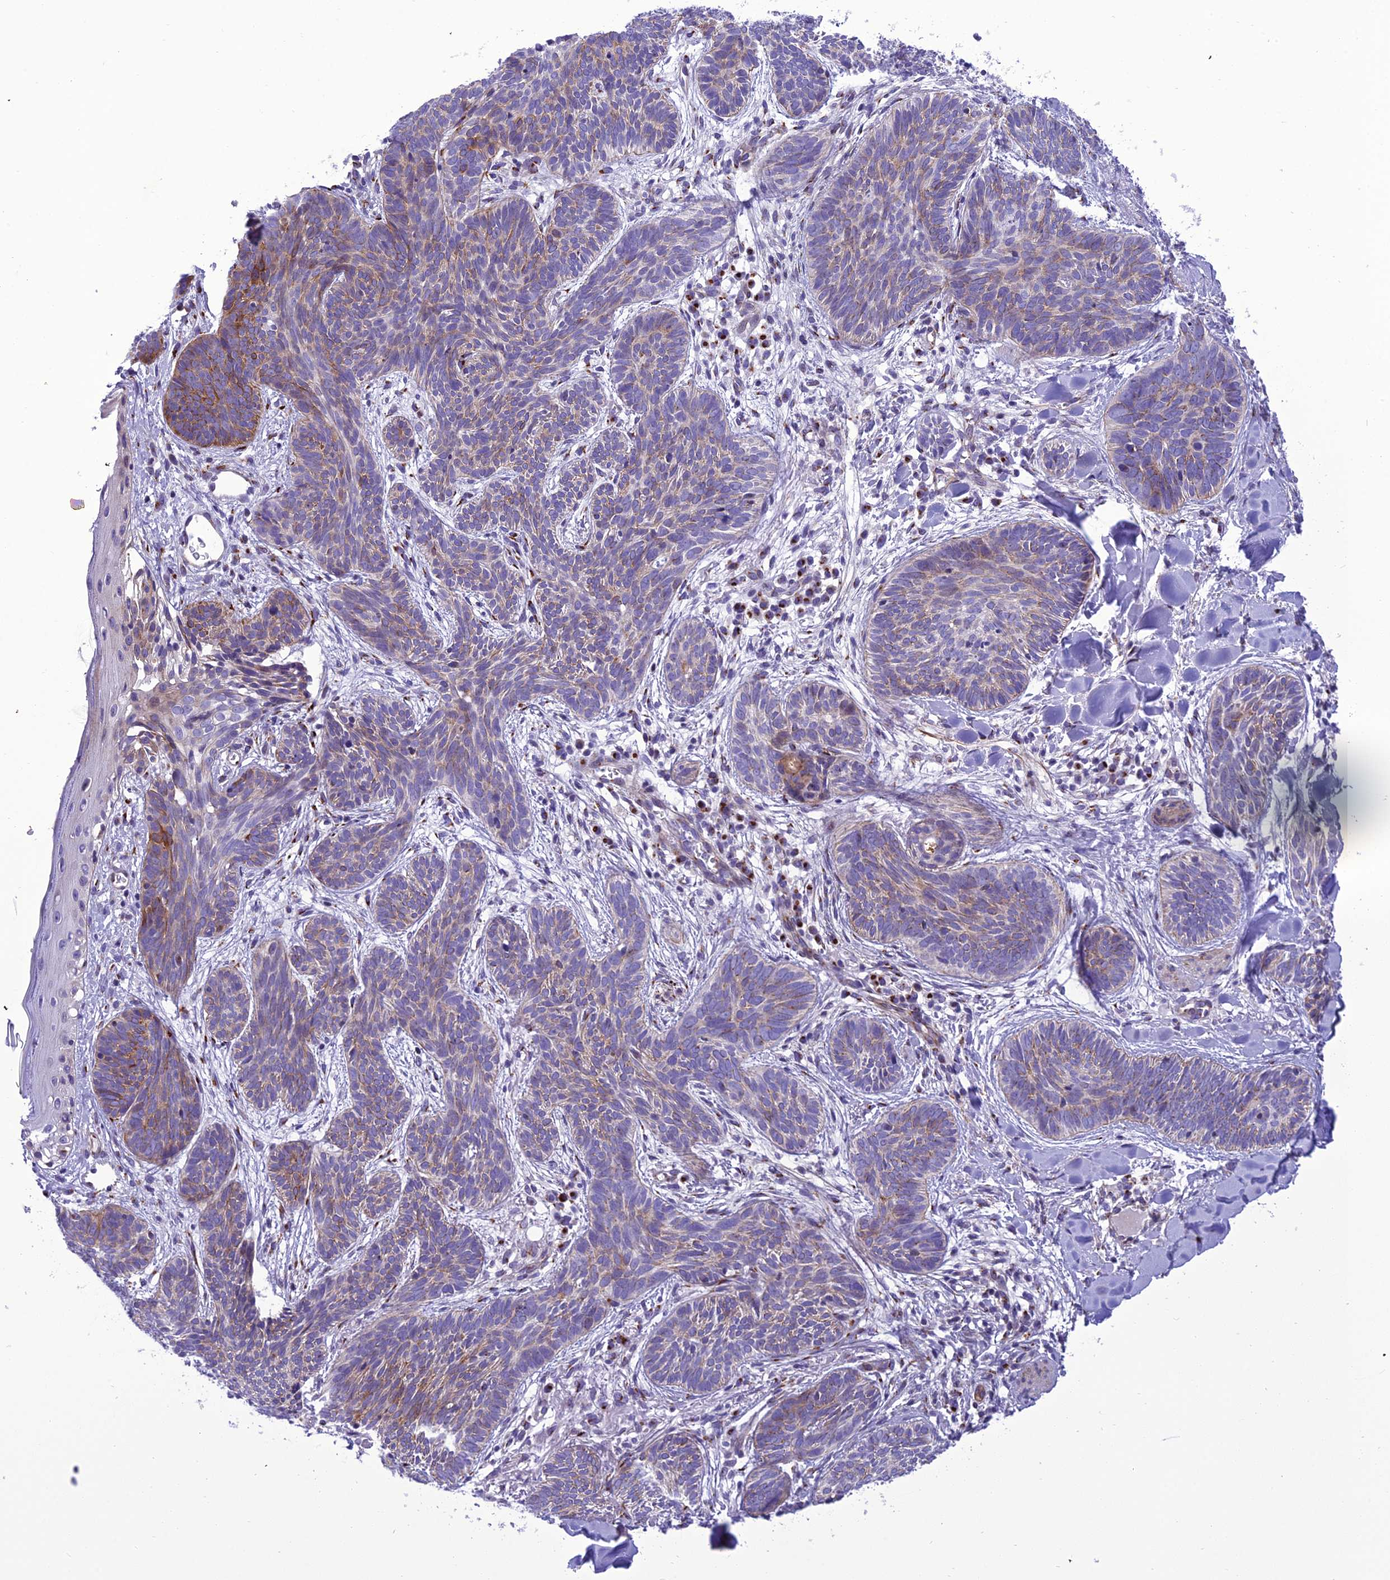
{"staining": {"intensity": "weak", "quantity": "25%-75%", "location": "cytoplasmic/membranous"}, "tissue": "skin cancer", "cell_type": "Tumor cells", "image_type": "cancer", "snomed": [{"axis": "morphology", "description": "Basal cell carcinoma"}, {"axis": "topography", "description": "Skin"}], "caption": "Brown immunohistochemical staining in human skin cancer demonstrates weak cytoplasmic/membranous staining in about 25%-75% of tumor cells.", "gene": "GOLM2", "patient": {"sex": "female", "age": 81}}